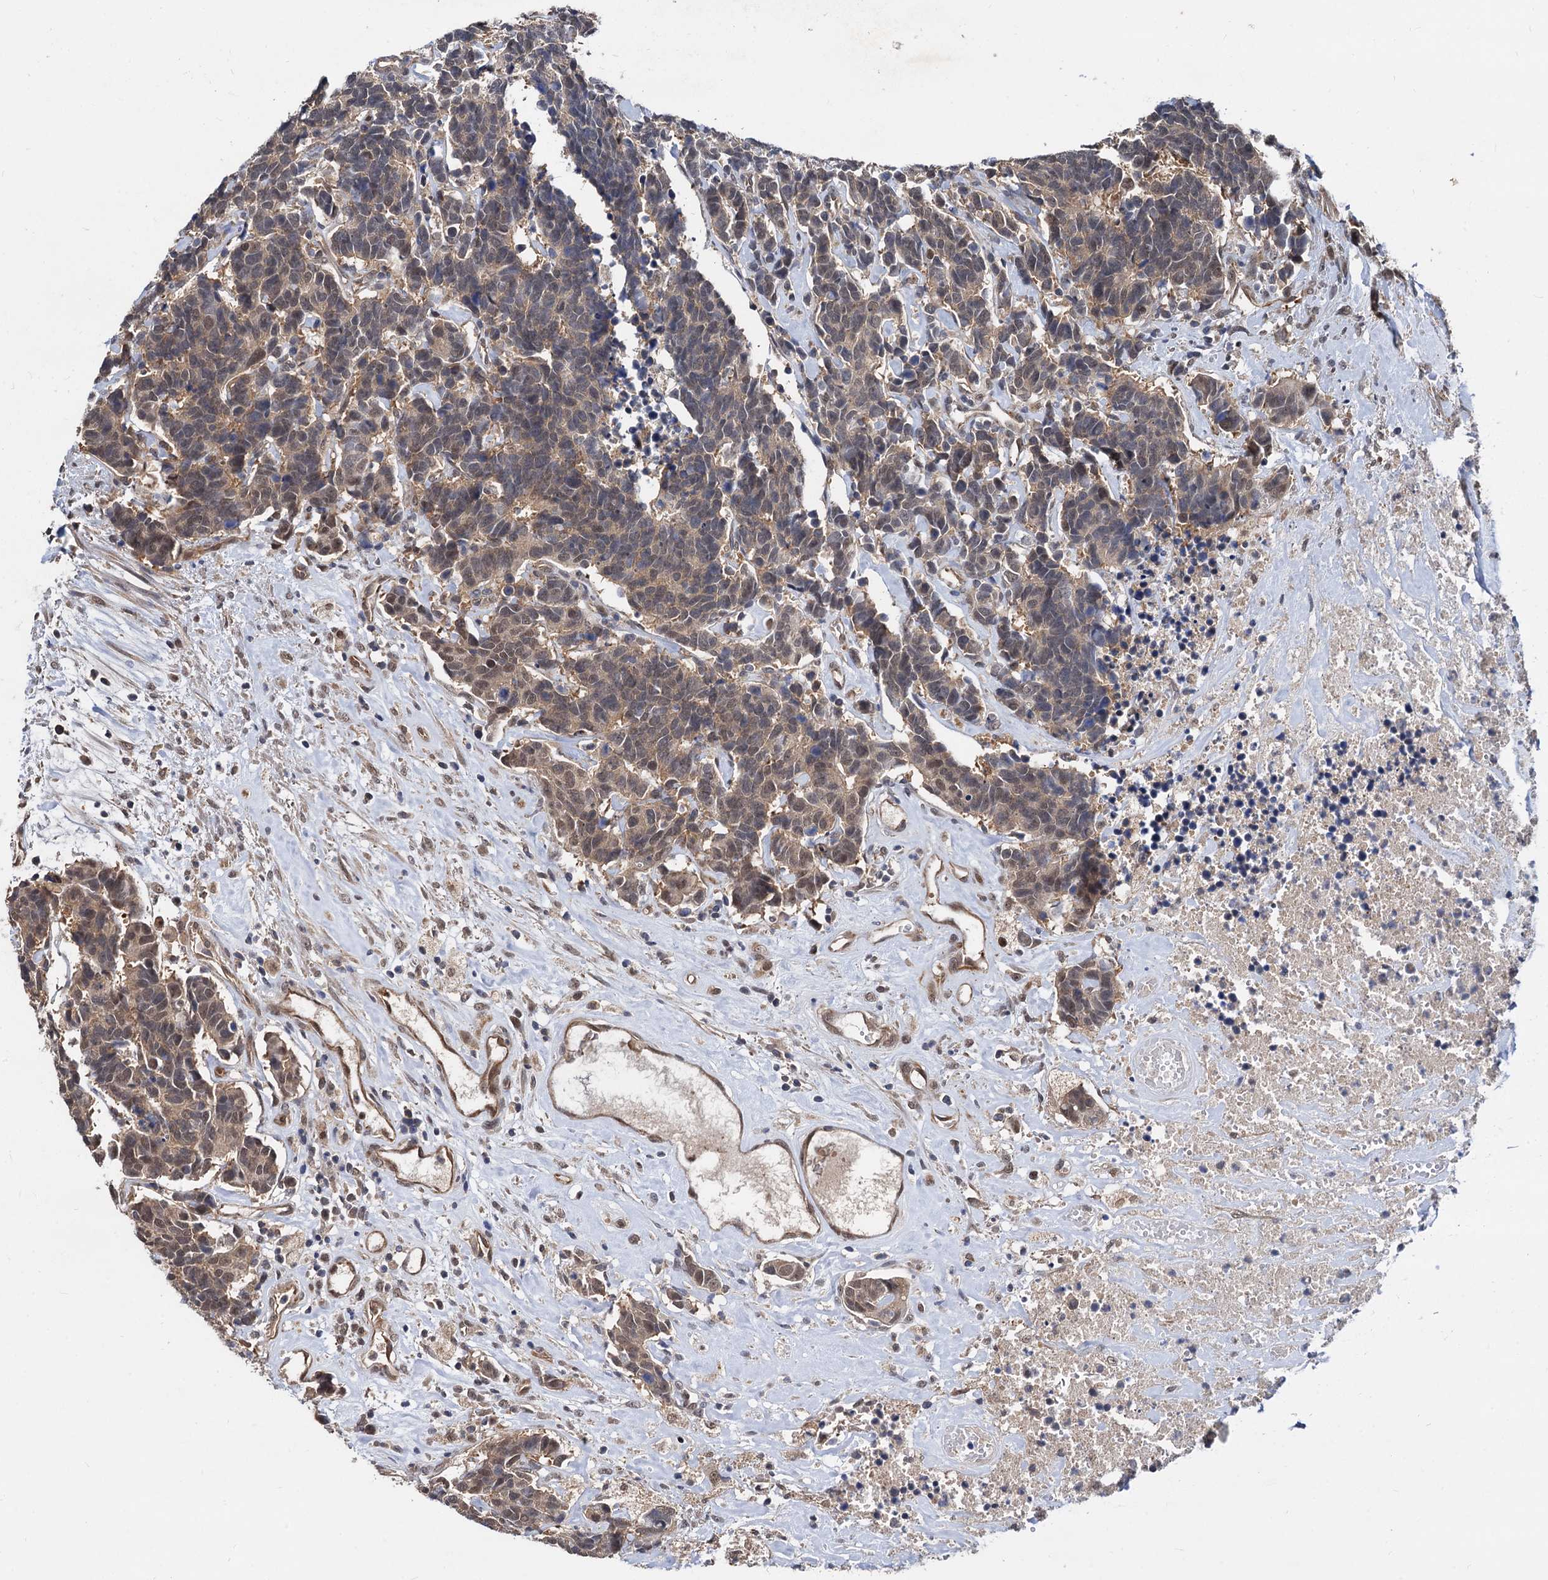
{"staining": {"intensity": "weak", "quantity": ">75%", "location": "cytoplasmic/membranous,nuclear"}, "tissue": "carcinoid", "cell_type": "Tumor cells", "image_type": "cancer", "snomed": [{"axis": "morphology", "description": "Carcinoma, NOS"}, {"axis": "morphology", "description": "Carcinoid, malignant, NOS"}, {"axis": "topography", "description": "Urinary bladder"}], "caption": "Human carcinoid (malignant) stained with a brown dye reveals weak cytoplasmic/membranous and nuclear positive positivity in about >75% of tumor cells.", "gene": "PSMD4", "patient": {"sex": "male", "age": 57}}